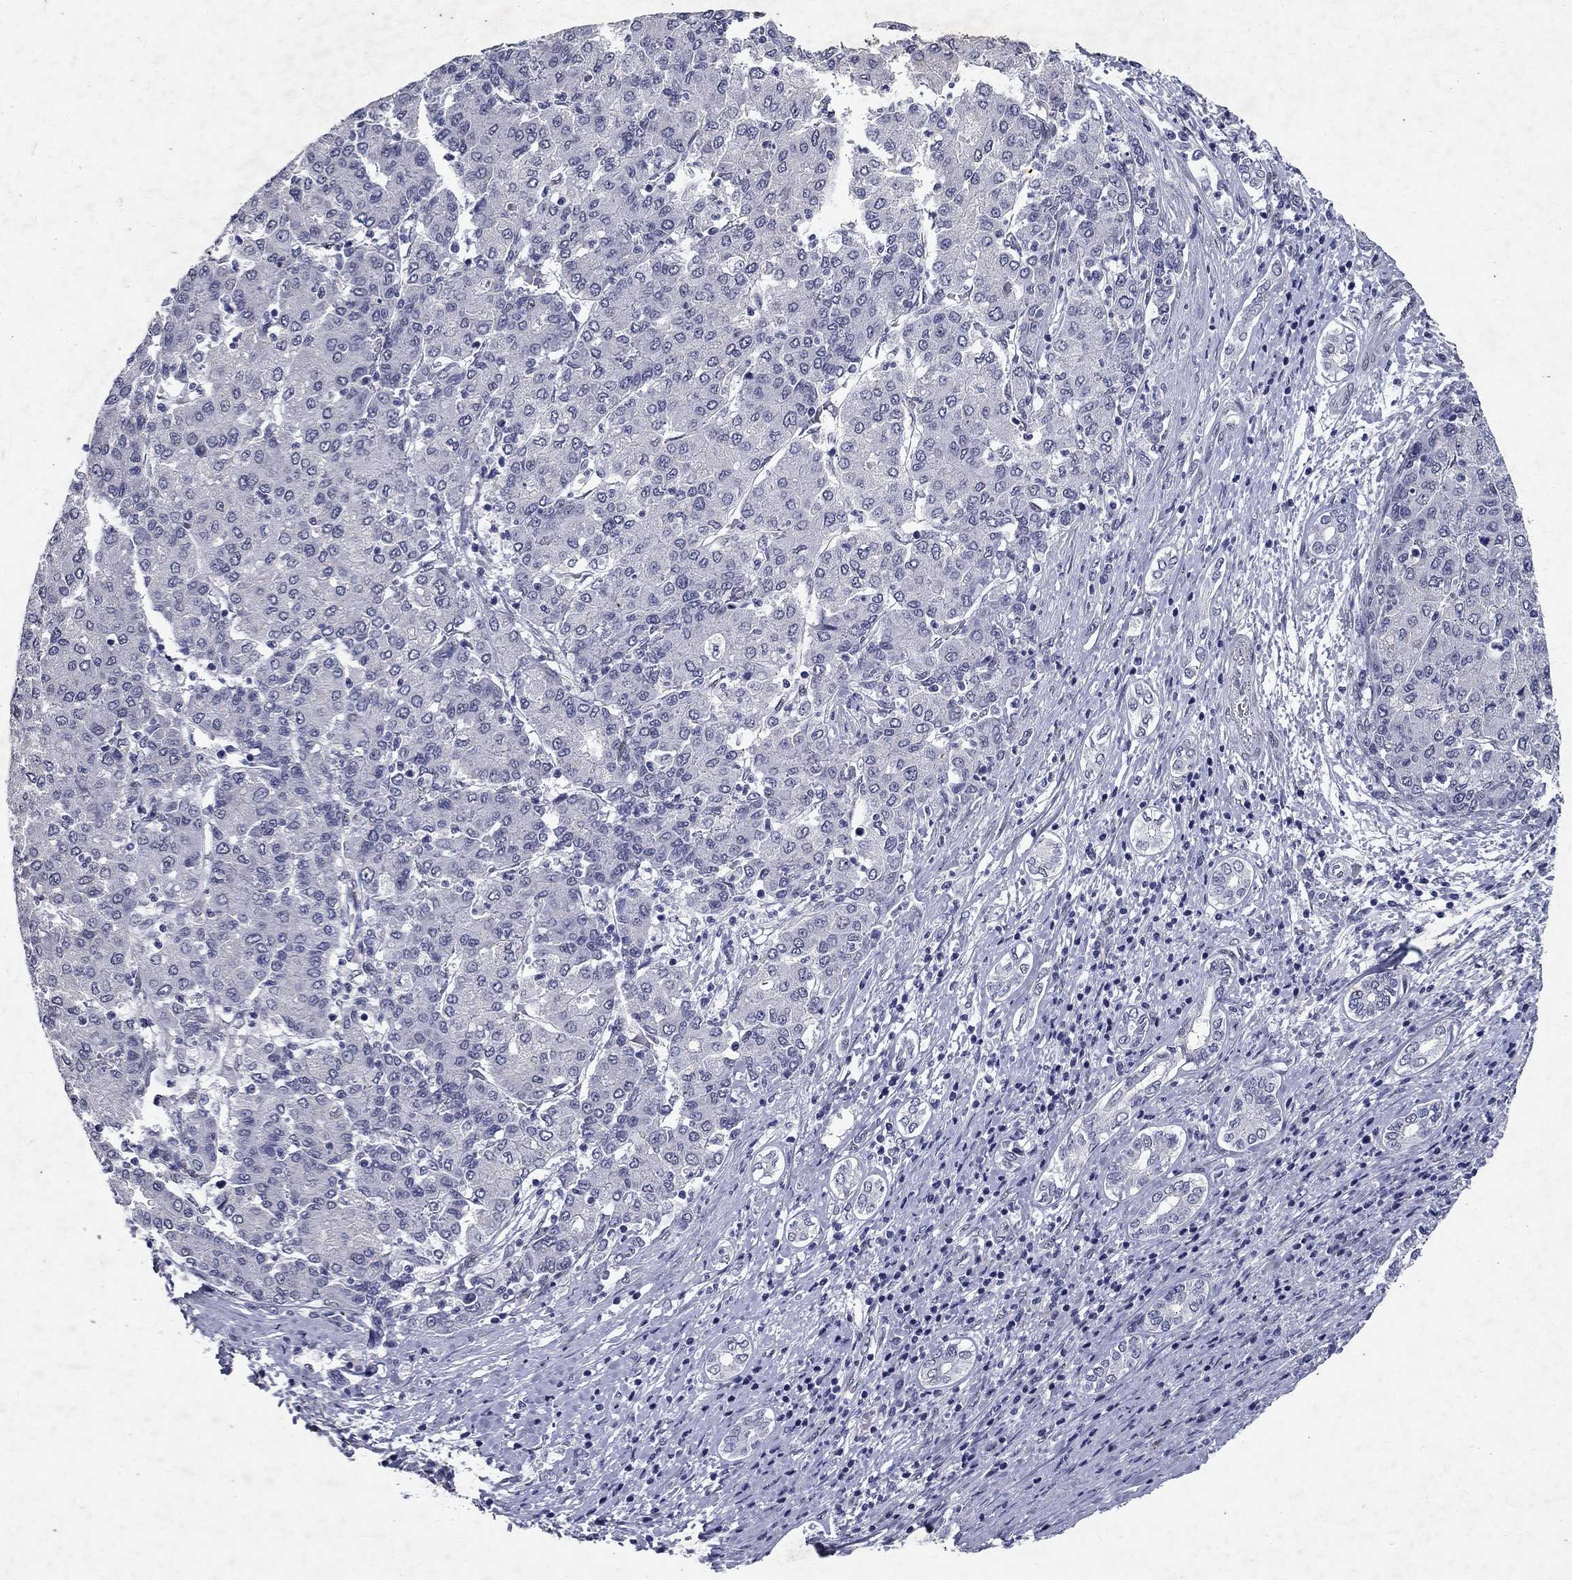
{"staining": {"intensity": "negative", "quantity": "none", "location": "none"}, "tissue": "liver cancer", "cell_type": "Tumor cells", "image_type": "cancer", "snomed": [{"axis": "morphology", "description": "Carcinoma, Hepatocellular, NOS"}, {"axis": "topography", "description": "Liver"}], "caption": "Immunohistochemistry photomicrograph of neoplastic tissue: hepatocellular carcinoma (liver) stained with DAB (3,3'-diaminobenzidine) shows no significant protein expression in tumor cells. Nuclei are stained in blue.", "gene": "RBFOX1", "patient": {"sex": "male", "age": 65}}